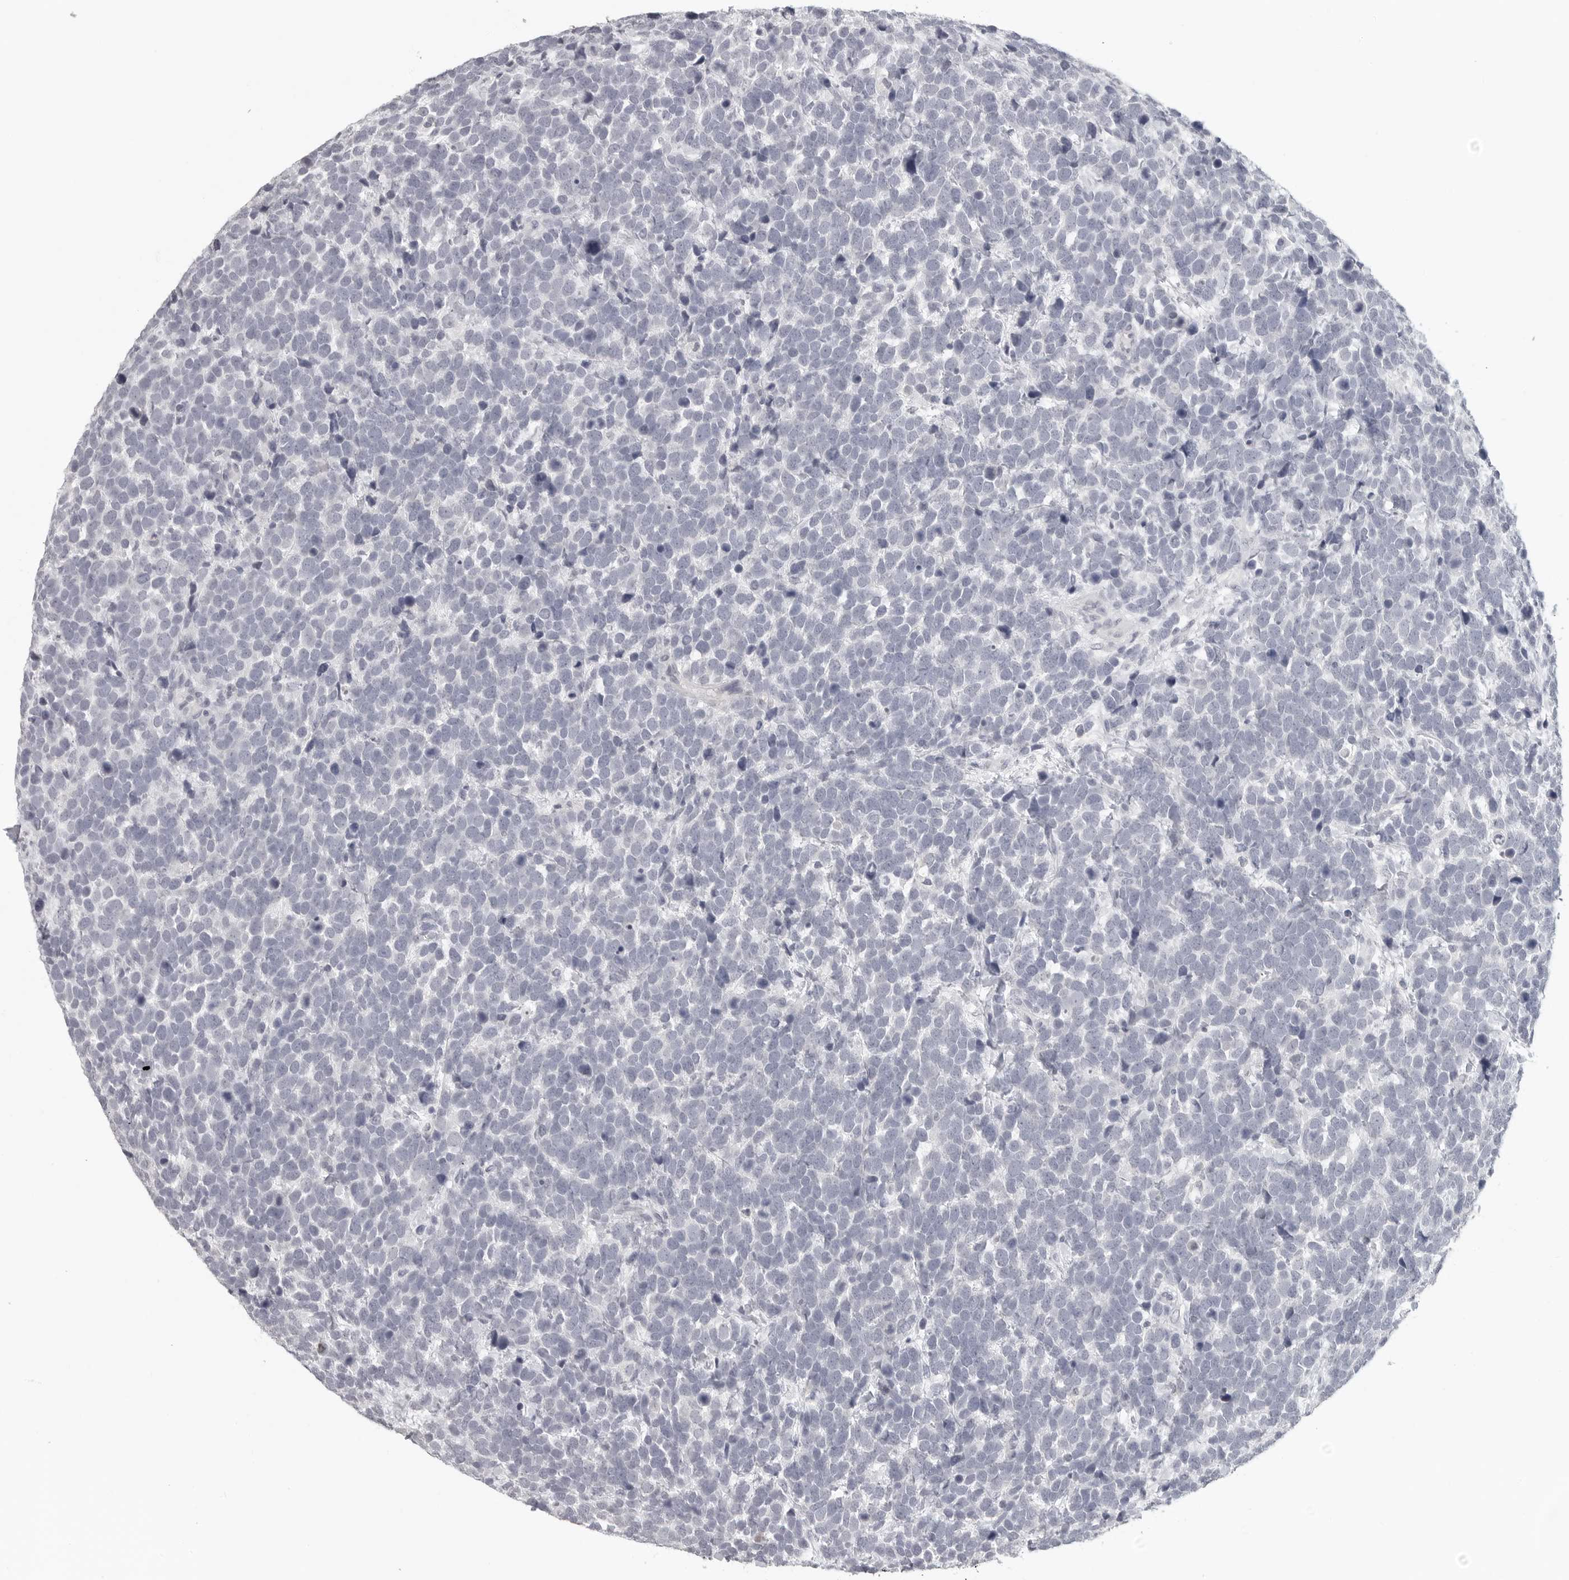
{"staining": {"intensity": "negative", "quantity": "none", "location": "none"}, "tissue": "urothelial cancer", "cell_type": "Tumor cells", "image_type": "cancer", "snomed": [{"axis": "morphology", "description": "Urothelial carcinoma, High grade"}, {"axis": "topography", "description": "Urinary bladder"}], "caption": "A high-resolution micrograph shows IHC staining of high-grade urothelial carcinoma, which displays no significant positivity in tumor cells.", "gene": "BPIFA1", "patient": {"sex": "female", "age": 82}}